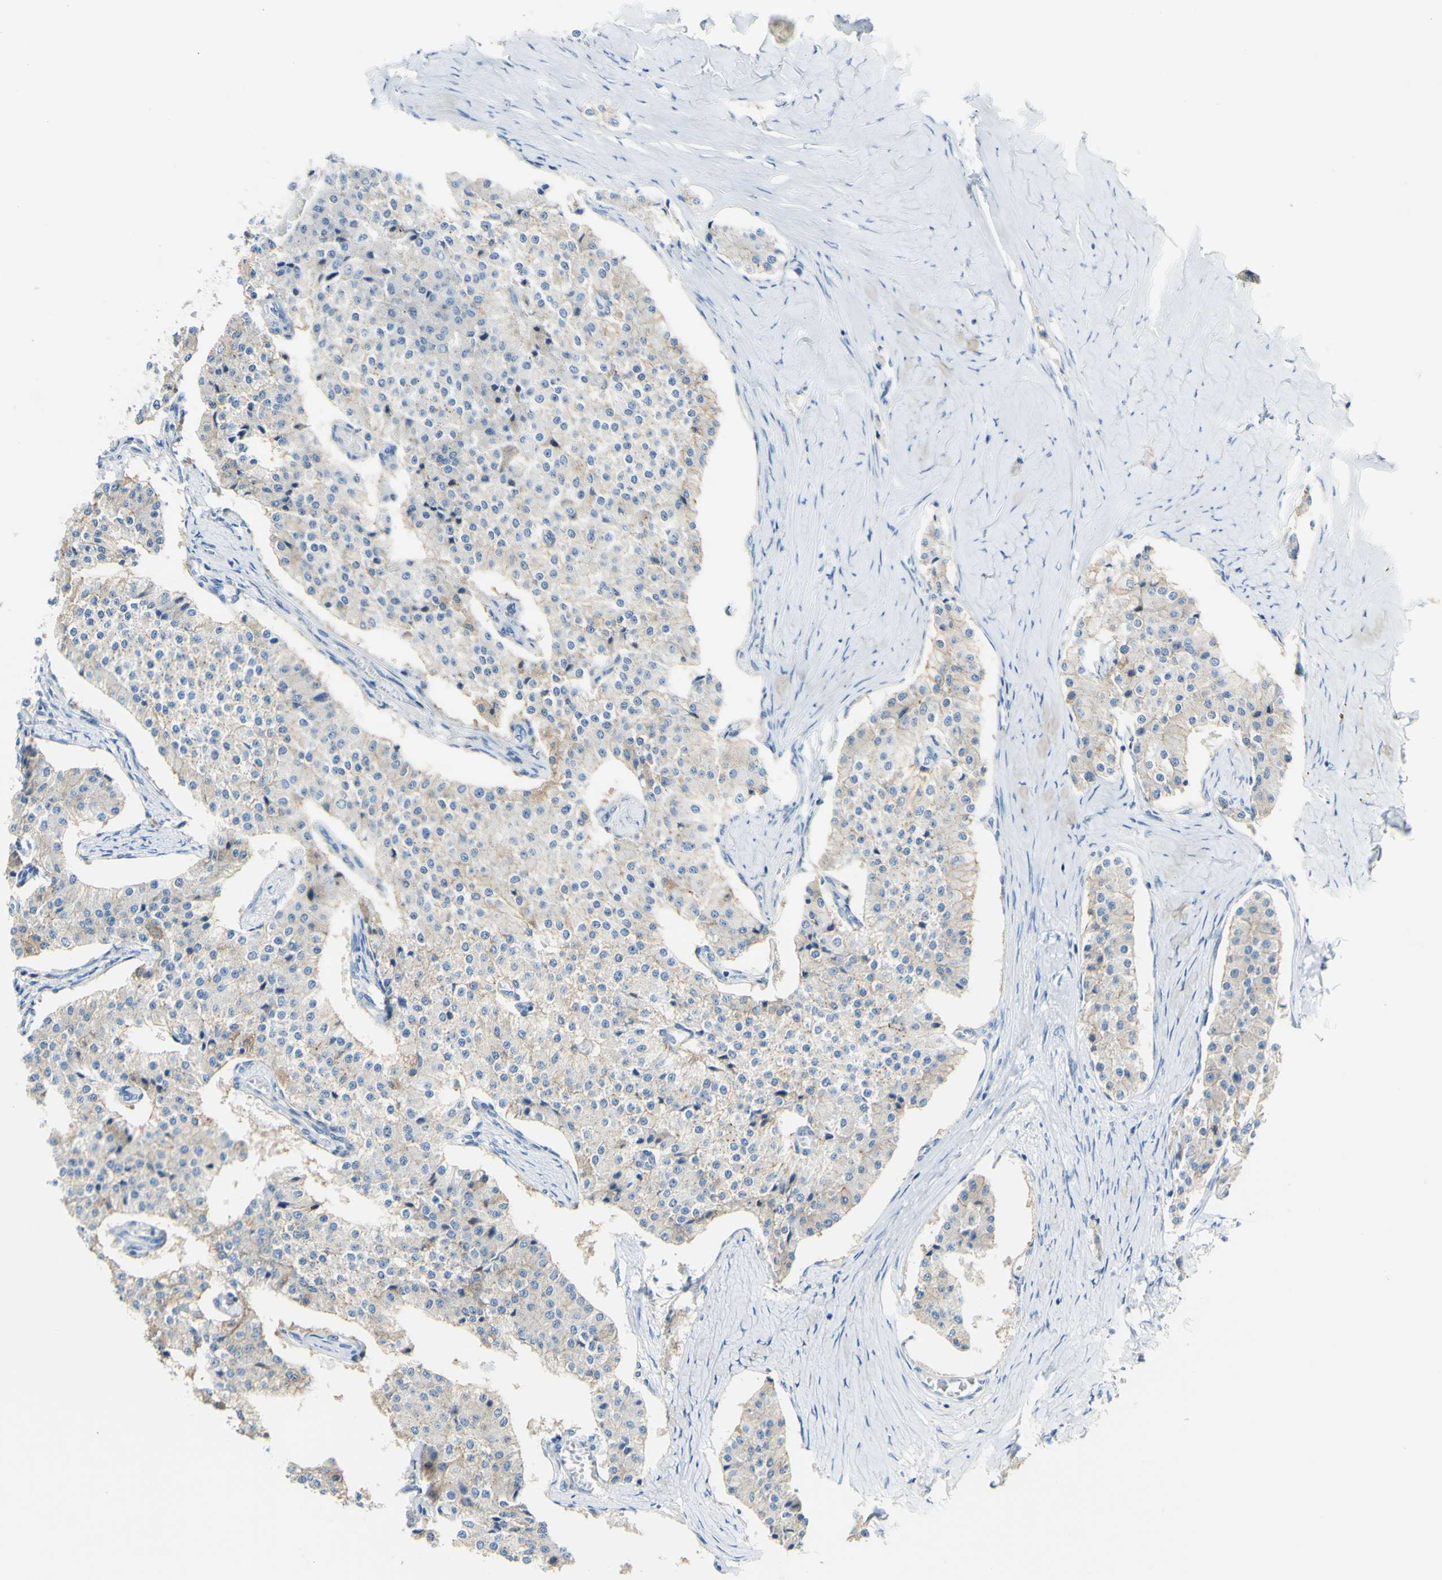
{"staining": {"intensity": "weak", "quantity": "25%-75%", "location": "cytoplasmic/membranous"}, "tissue": "carcinoid", "cell_type": "Tumor cells", "image_type": "cancer", "snomed": [{"axis": "morphology", "description": "Carcinoid, malignant, NOS"}, {"axis": "topography", "description": "Colon"}], "caption": "The immunohistochemical stain shows weak cytoplasmic/membranous expression in tumor cells of malignant carcinoid tissue.", "gene": "DSC2", "patient": {"sex": "female", "age": 52}}